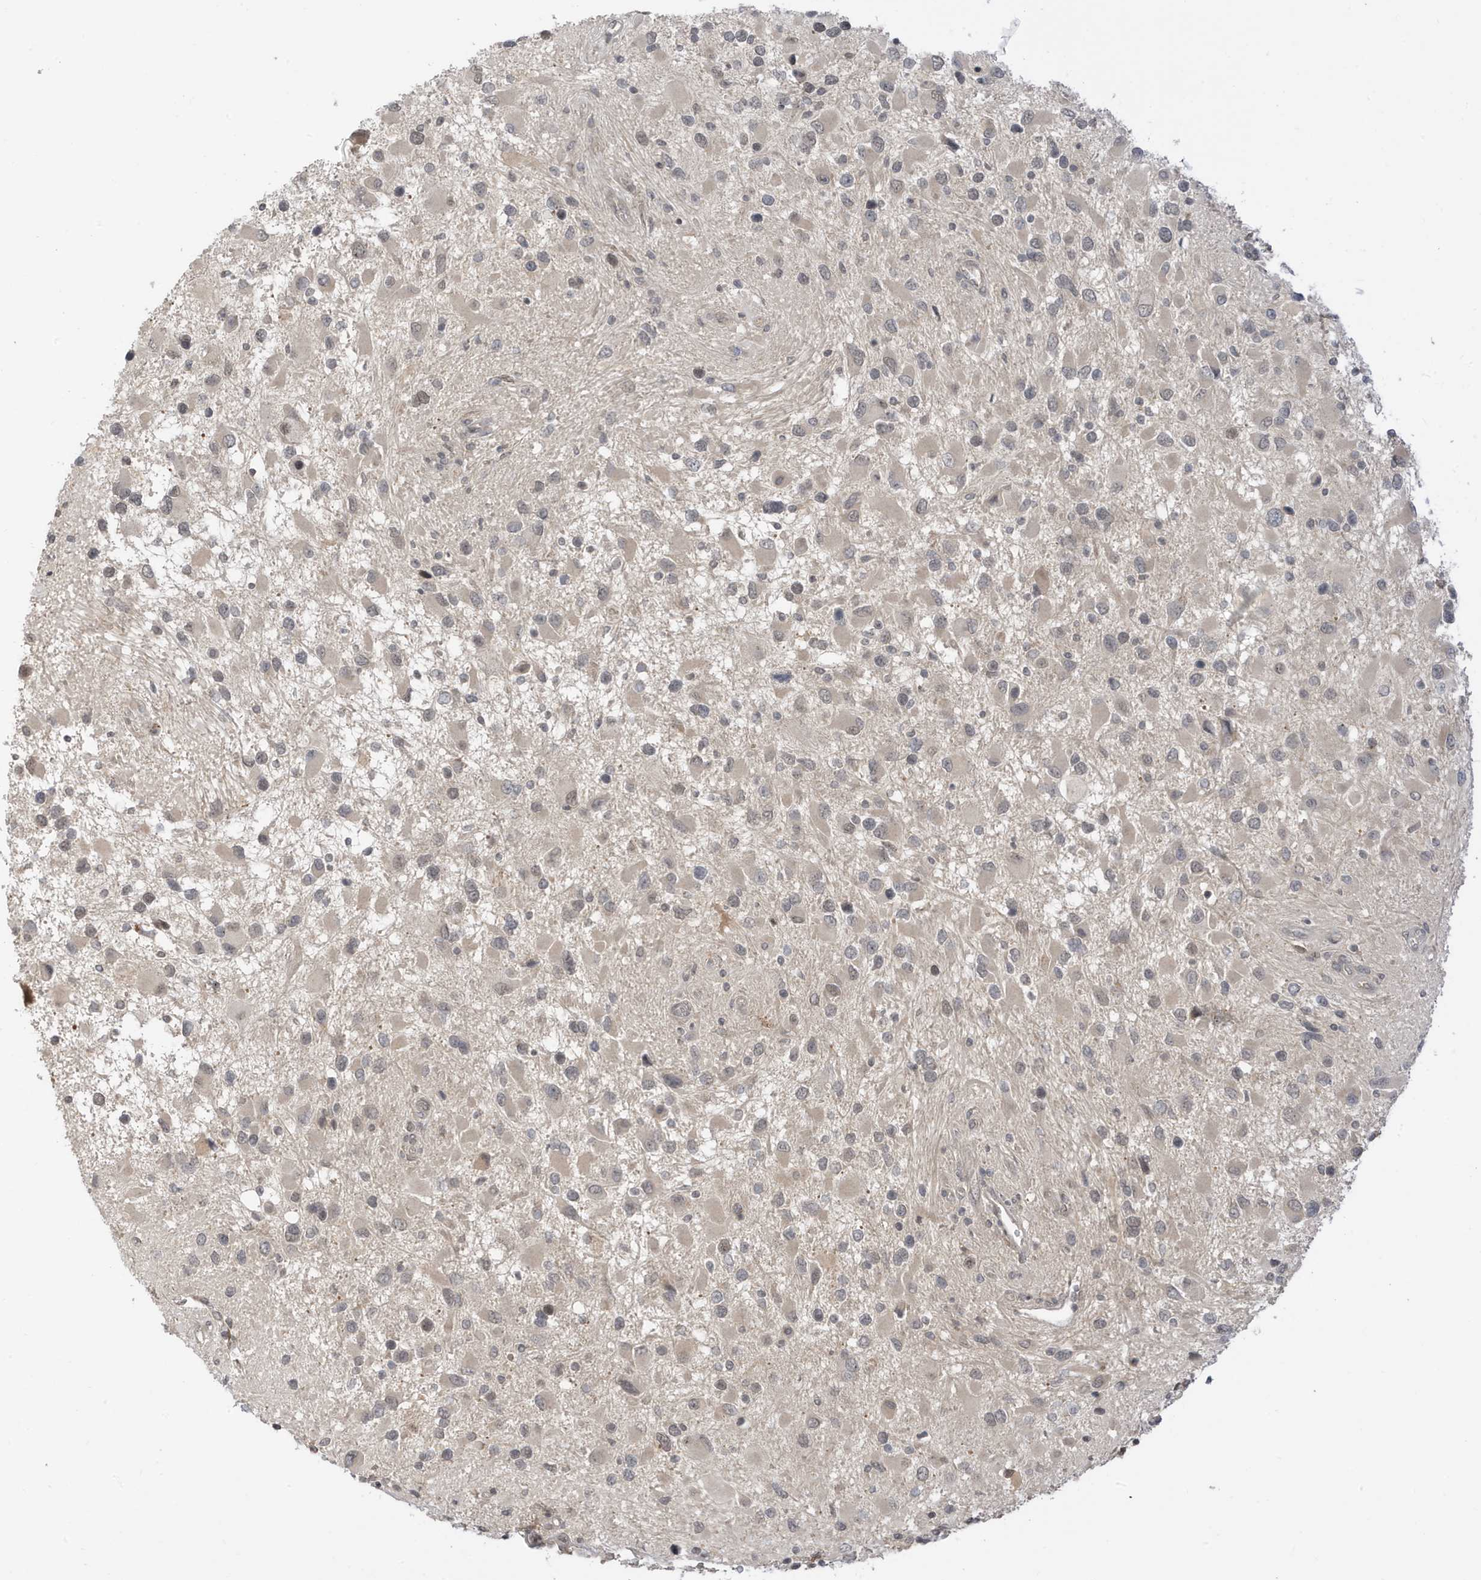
{"staining": {"intensity": "weak", "quantity": ">75%", "location": "nuclear"}, "tissue": "glioma", "cell_type": "Tumor cells", "image_type": "cancer", "snomed": [{"axis": "morphology", "description": "Glioma, malignant, High grade"}, {"axis": "topography", "description": "Brain"}], "caption": "IHC histopathology image of neoplastic tissue: glioma stained using immunohistochemistry shows low levels of weak protein expression localized specifically in the nuclear of tumor cells, appearing as a nuclear brown color.", "gene": "TAB3", "patient": {"sex": "male", "age": 53}}